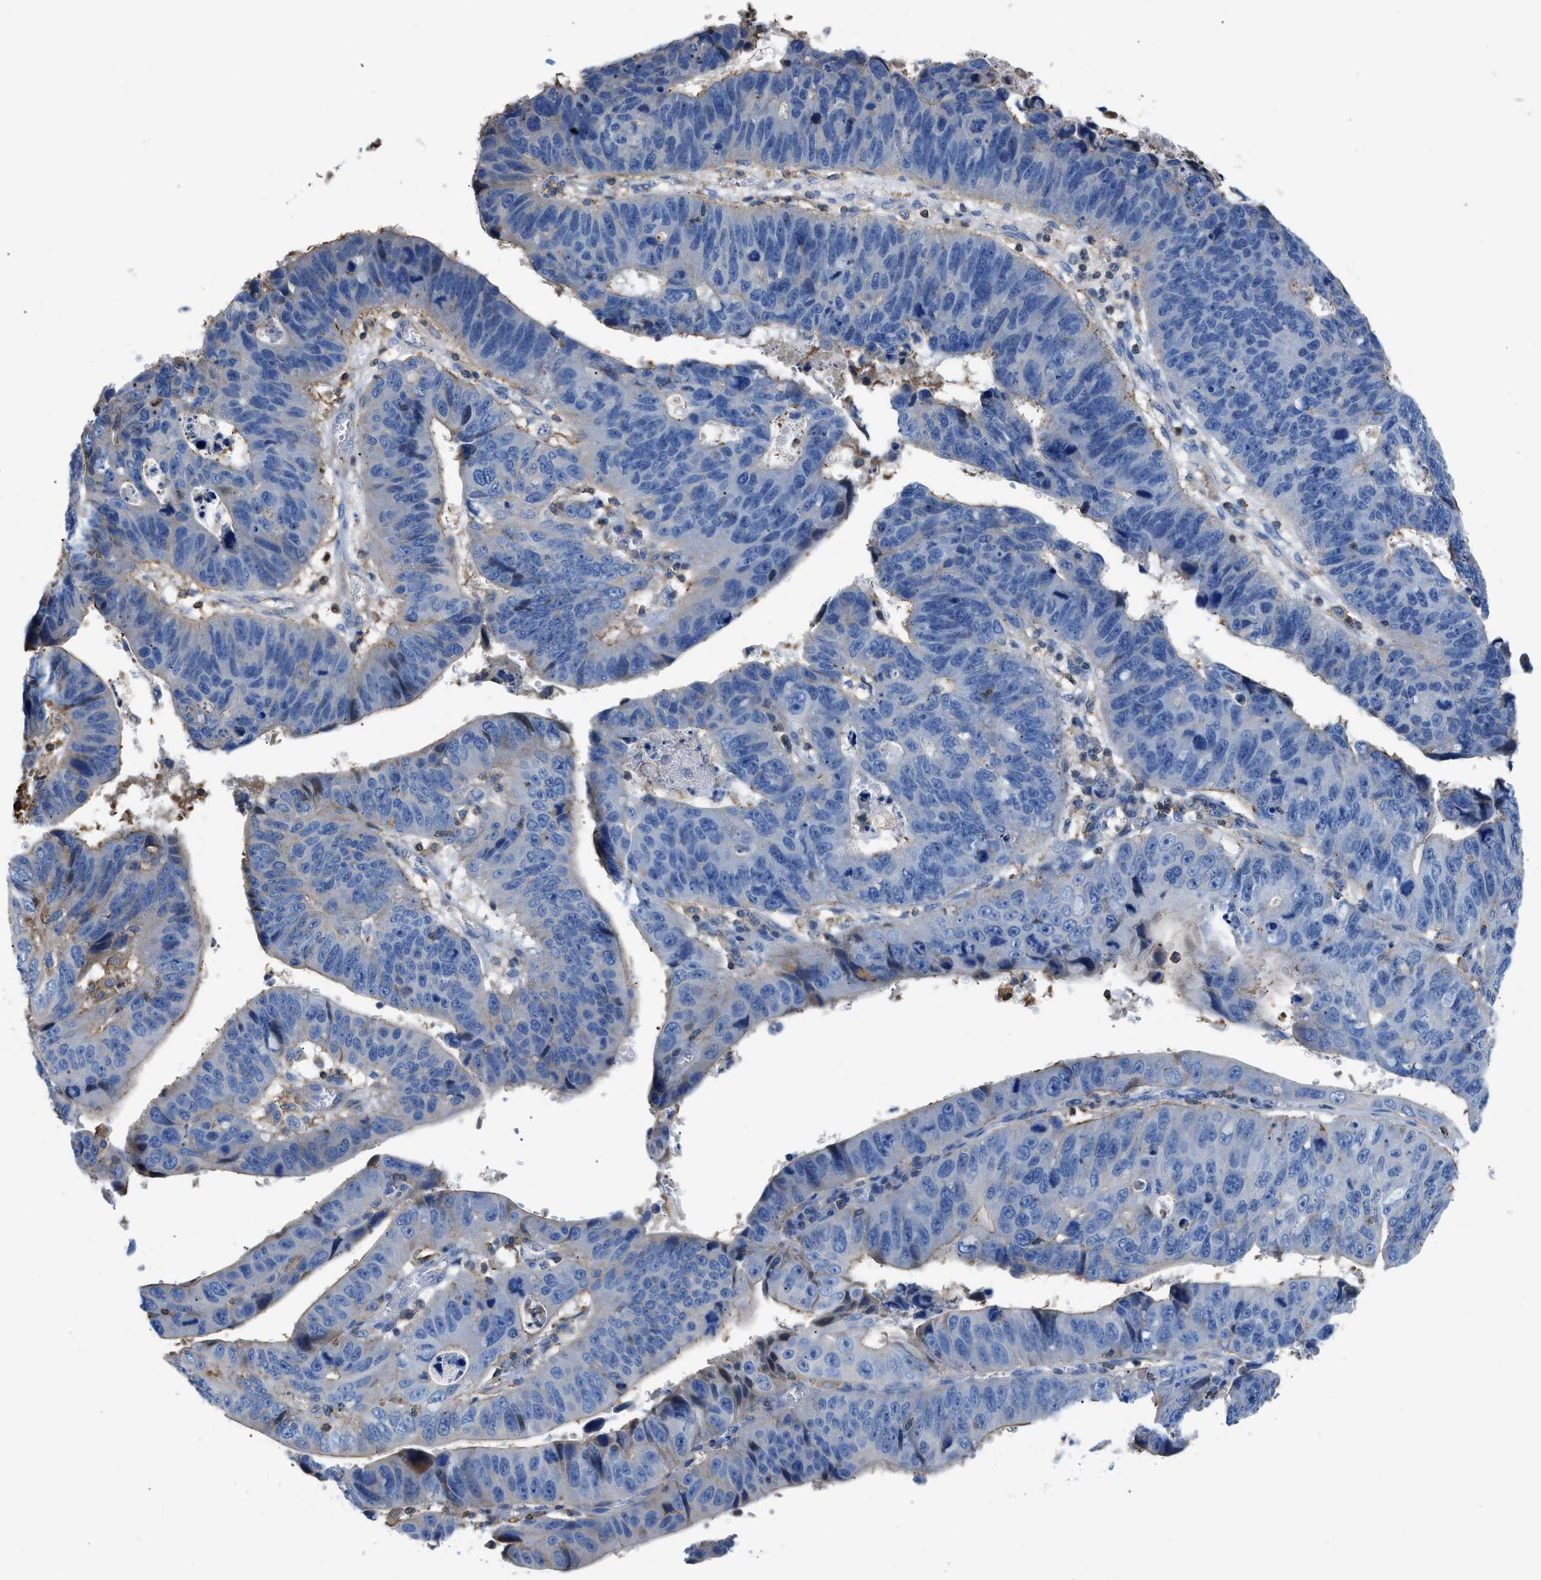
{"staining": {"intensity": "moderate", "quantity": "<25%", "location": "cytoplasmic/membranous"}, "tissue": "stomach cancer", "cell_type": "Tumor cells", "image_type": "cancer", "snomed": [{"axis": "morphology", "description": "Adenocarcinoma, NOS"}, {"axis": "topography", "description": "Stomach"}], "caption": "Protein staining of stomach adenocarcinoma tissue displays moderate cytoplasmic/membranous staining in approximately <25% of tumor cells. (Stains: DAB in brown, nuclei in blue, Microscopy: brightfield microscopy at high magnification).", "gene": "ATP6V0D1", "patient": {"sex": "male", "age": 59}}